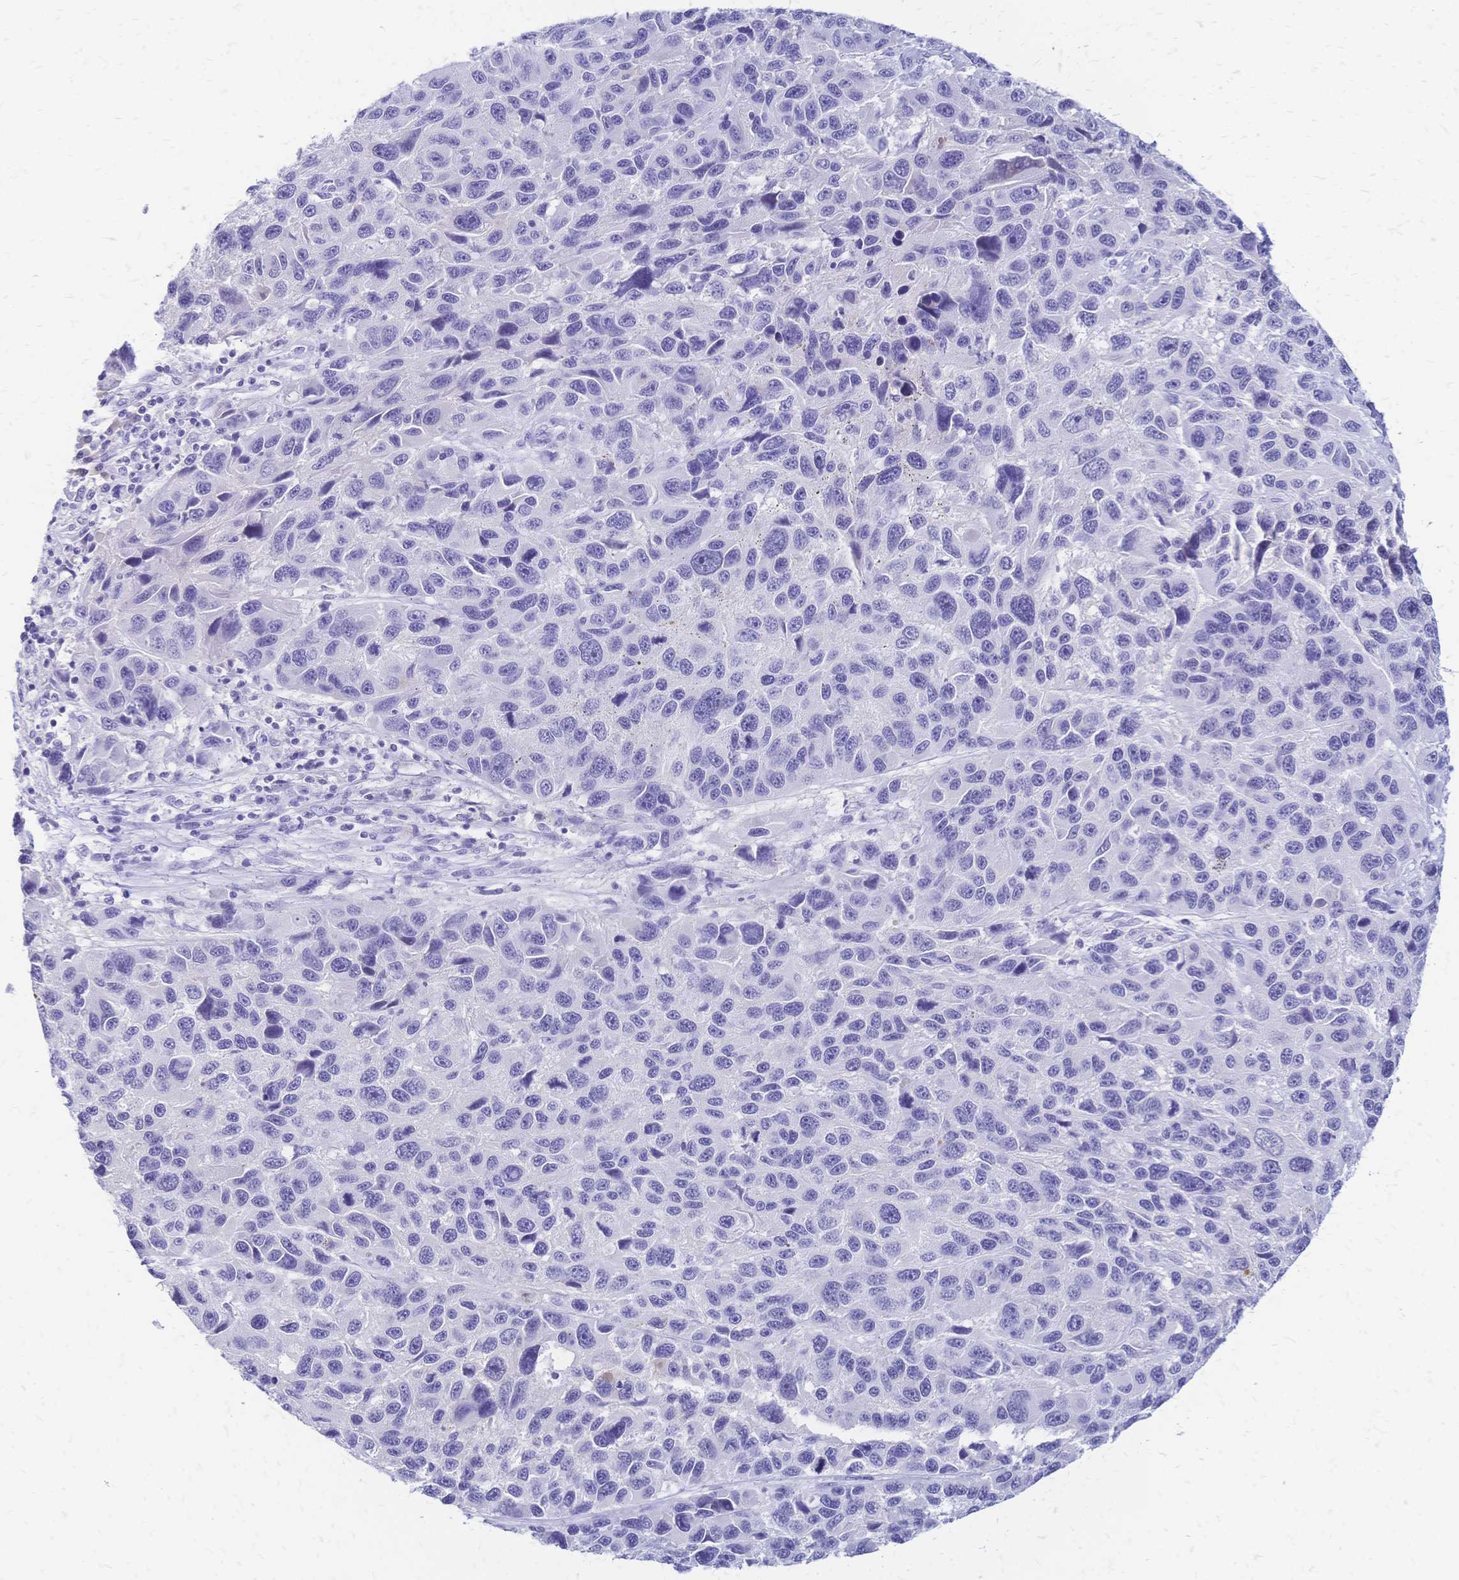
{"staining": {"intensity": "negative", "quantity": "none", "location": "none"}, "tissue": "melanoma", "cell_type": "Tumor cells", "image_type": "cancer", "snomed": [{"axis": "morphology", "description": "Malignant melanoma, NOS"}, {"axis": "topography", "description": "Skin"}], "caption": "DAB immunohistochemical staining of human melanoma displays no significant expression in tumor cells.", "gene": "FA2H", "patient": {"sex": "male", "age": 53}}